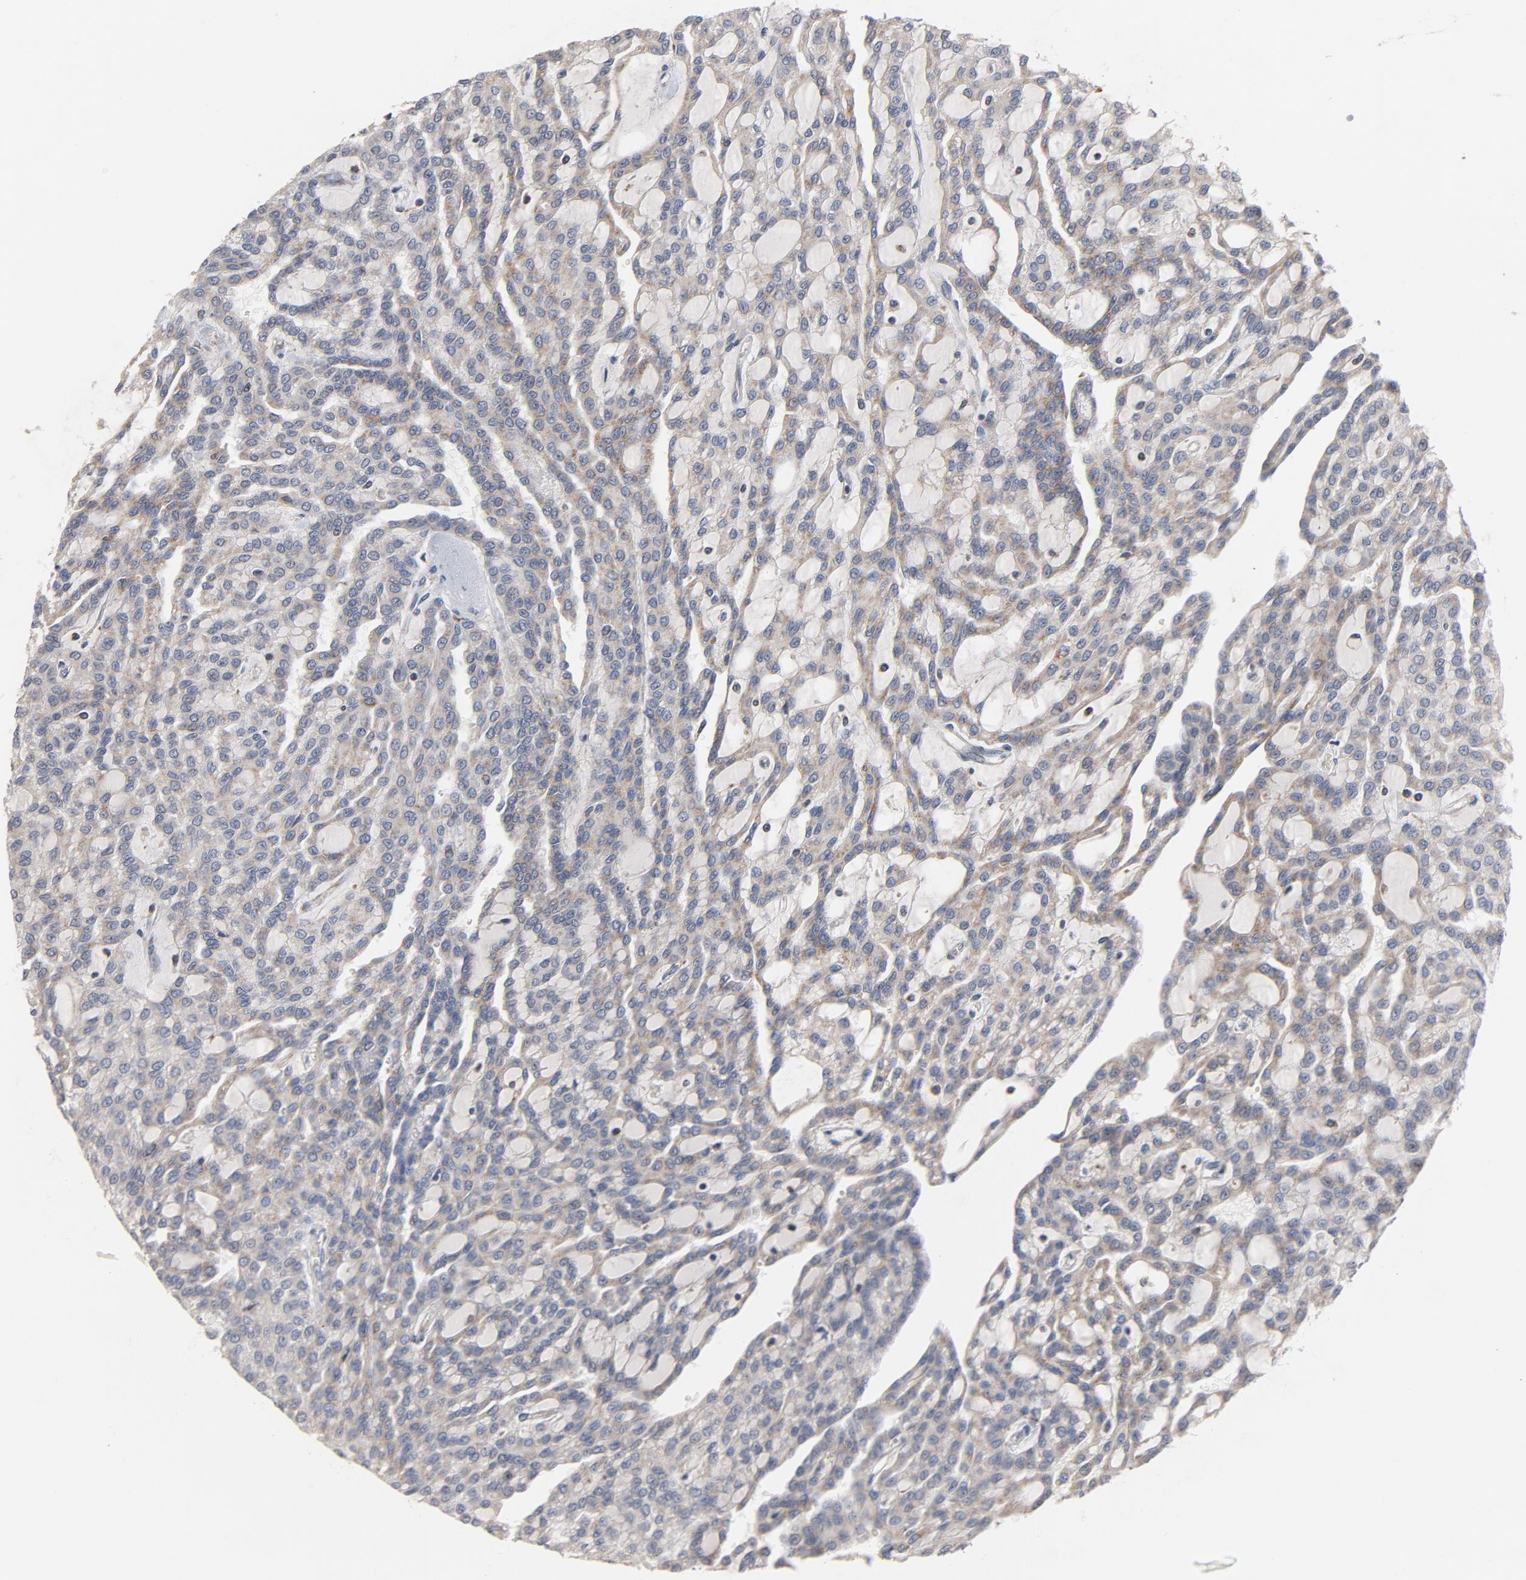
{"staining": {"intensity": "weak", "quantity": "<25%", "location": "cytoplasmic/membranous"}, "tissue": "renal cancer", "cell_type": "Tumor cells", "image_type": "cancer", "snomed": [{"axis": "morphology", "description": "Adenocarcinoma, NOS"}, {"axis": "topography", "description": "Kidney"}], "caption": "Human adenocarcinoma (renal) stained for a protein using immunohistochemistry (IHC) exhibits no expression in tumor cells.", "gene": "PPP1R1B", "patient": {"sex": "male", "age": 63}}